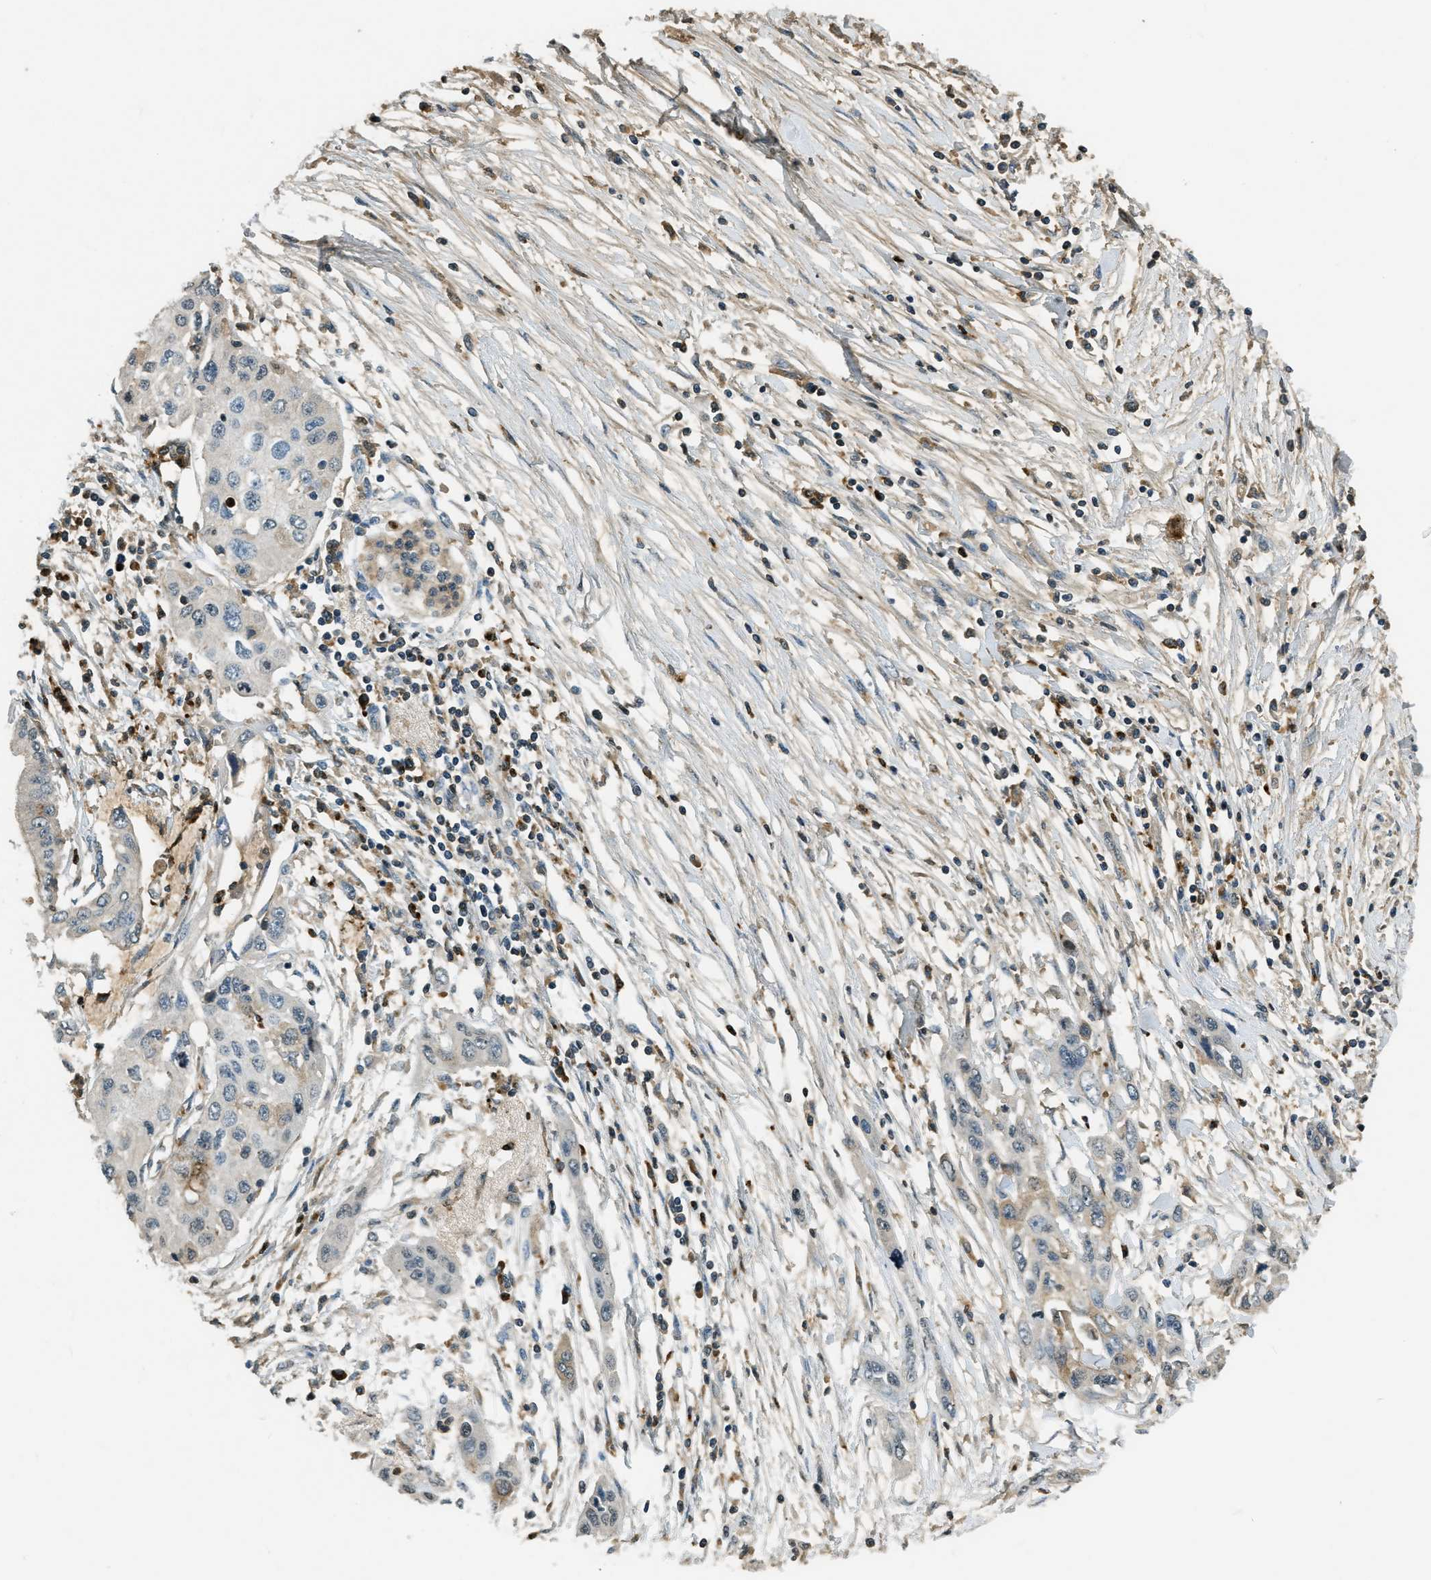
{"staining": {"intensity": "weak", "quantity": "<25%", "location": "cytoplasmic/membranous"}, "tissue": "pancreatic cancer", "cell_type": "Tumor cells", "image_type": "cancer", "snomed": [{"axis": "morphology", "description": "Adenocarcinoma, NOS"}, {"axis": "topography", "description": "Pancreas"}], "caption": "Immunohistochemistry (IHC) histopathology image of human pancreatic adenocarcinoma stained for a protein (brown), which displays no positivity in tumor cells.", "gene": "PRTN3", "patient": {"sex": "female", "age": 70}}